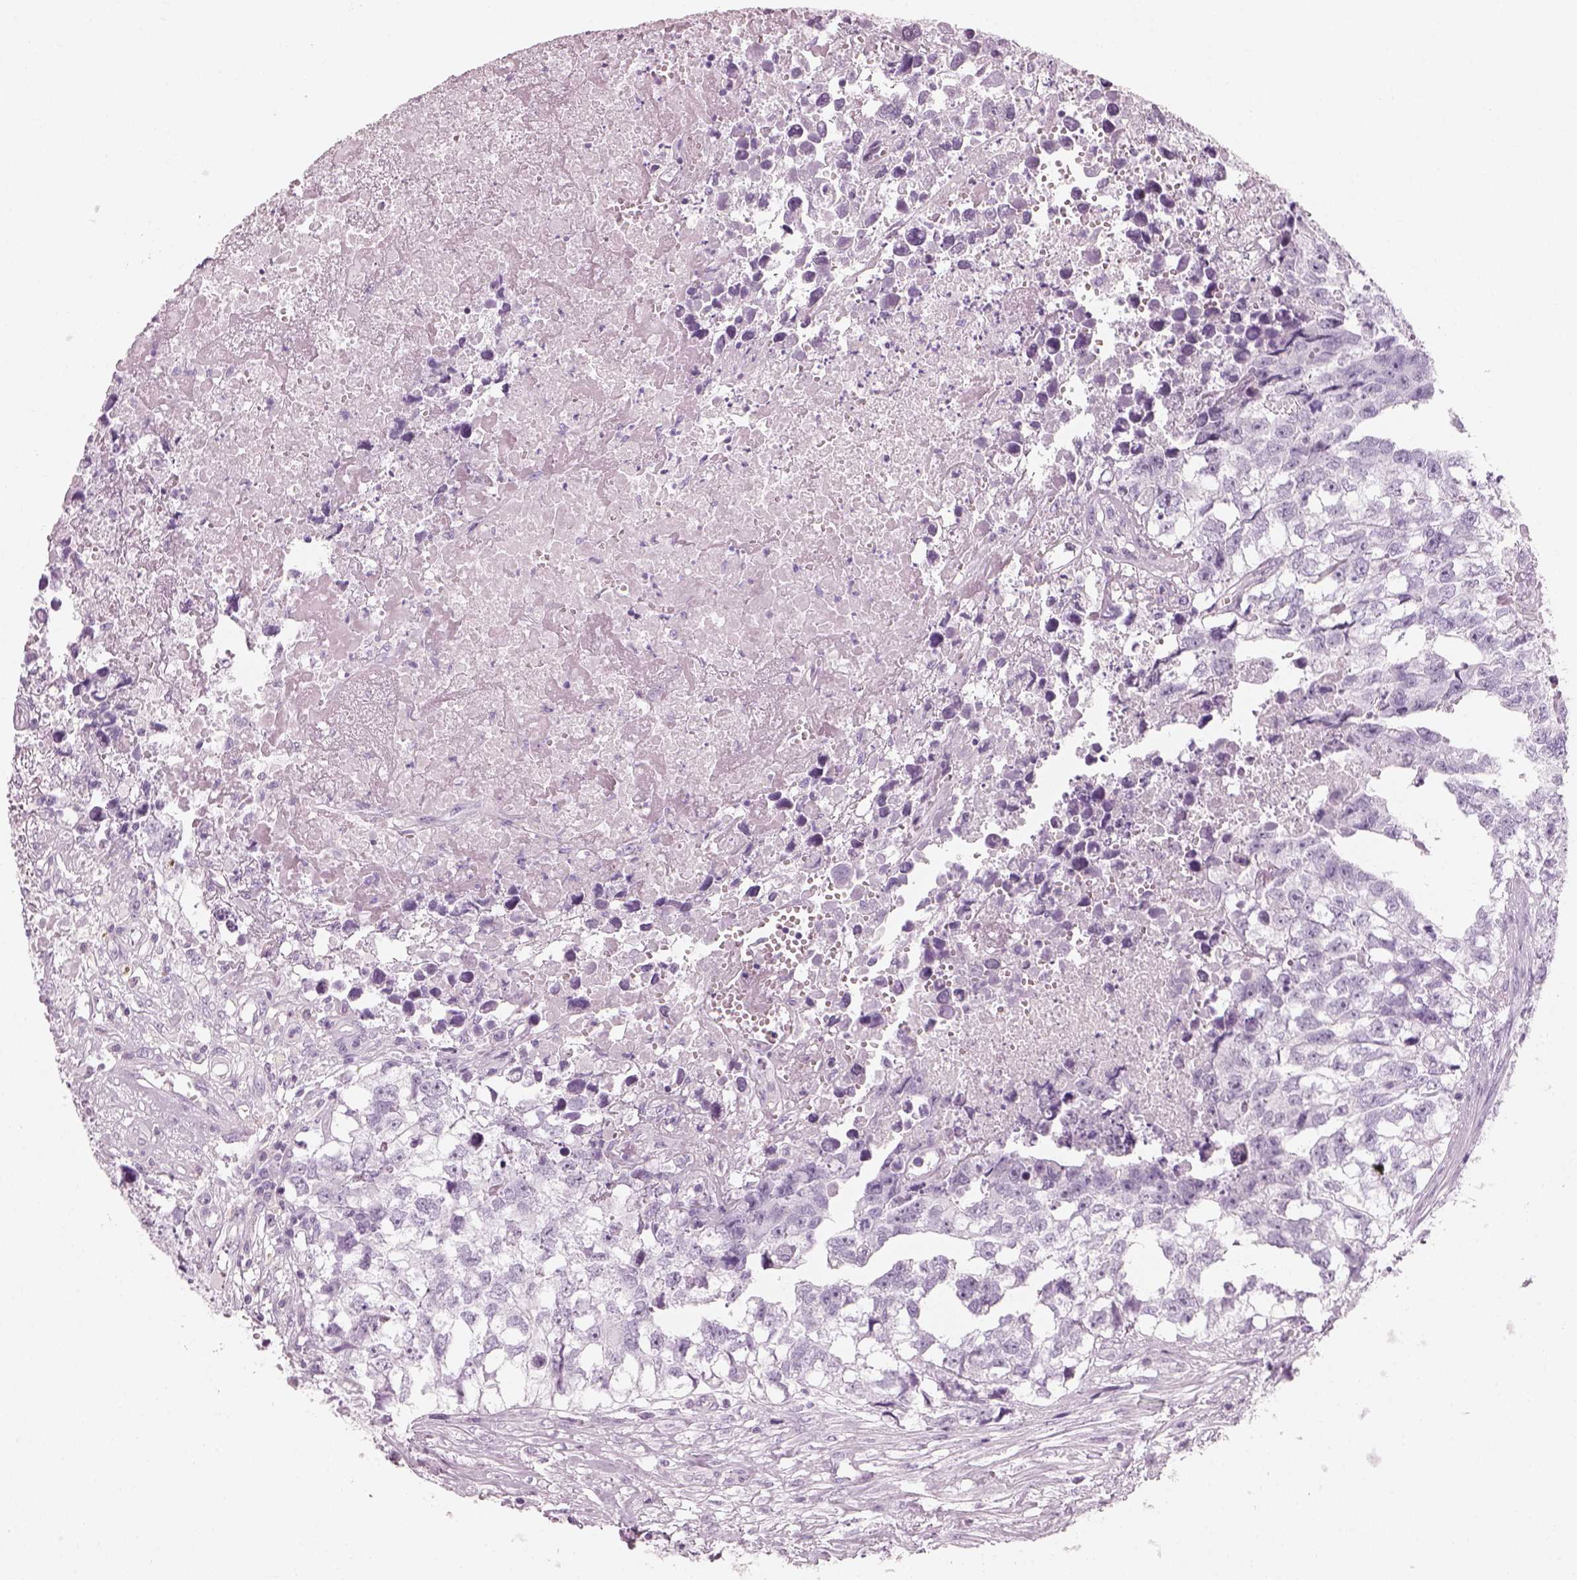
{"staining": {"intensity": "negative", "quantity": "none", "location": "none"}, "tissue": "testis cancer", "cell_type": "Tumor cells", "image_type": "cancer", "snomed": [{"axis": "morphology", "description": "Carcinoma, Embryonal, NOS"}, {"axis": "morphology", "description": "Teratoma, malignant, NOS"}, {"axis": "topography", "description": "Testis"}], "caption": "Immunohistochemical staining of human testis cancer (teratoma (malignant)) reveals no significant positivity in tumor cells.", "gene": "CRYAA", "patient": {"sex": "male", "age": 44}}